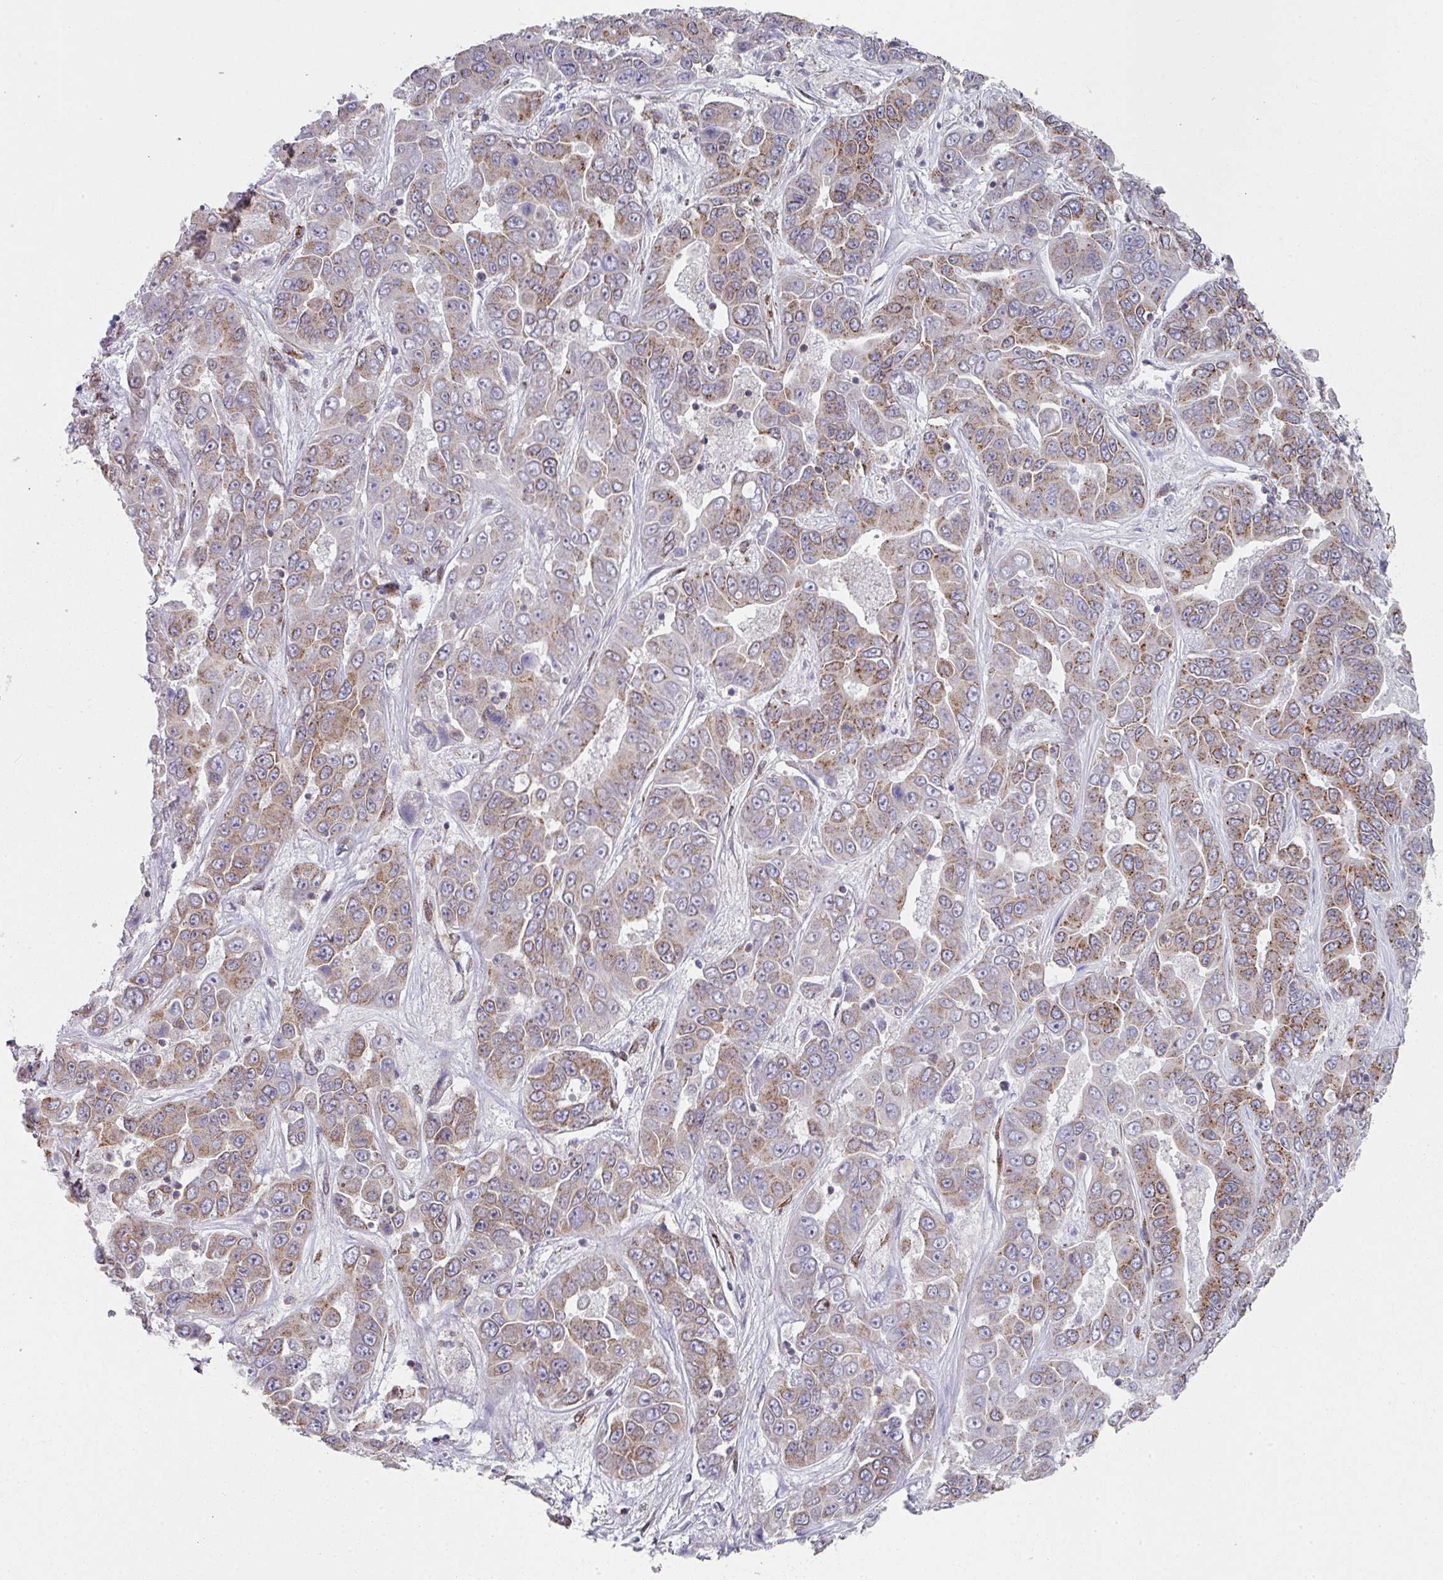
{"staining": {"intensity": "moderate", "quantity": "25%-75%", "location": "cytoplasmic/membranous"}, "tissue": "liver cancer", "cell_type": "Tumor cells", "image_type": "cancer", "snomed": [{"axis": "morphology", "description": "Cholangiocarcinoma"}, {"axis": "topography", "description": "Liver"}], "caption": "A brown stain shows moderate cytoplasmic/membranous staining of a protein in human liver cancer tumor cells.", "gene": "CCDC85B", "patient": {"sex": "female", "age": 52}}